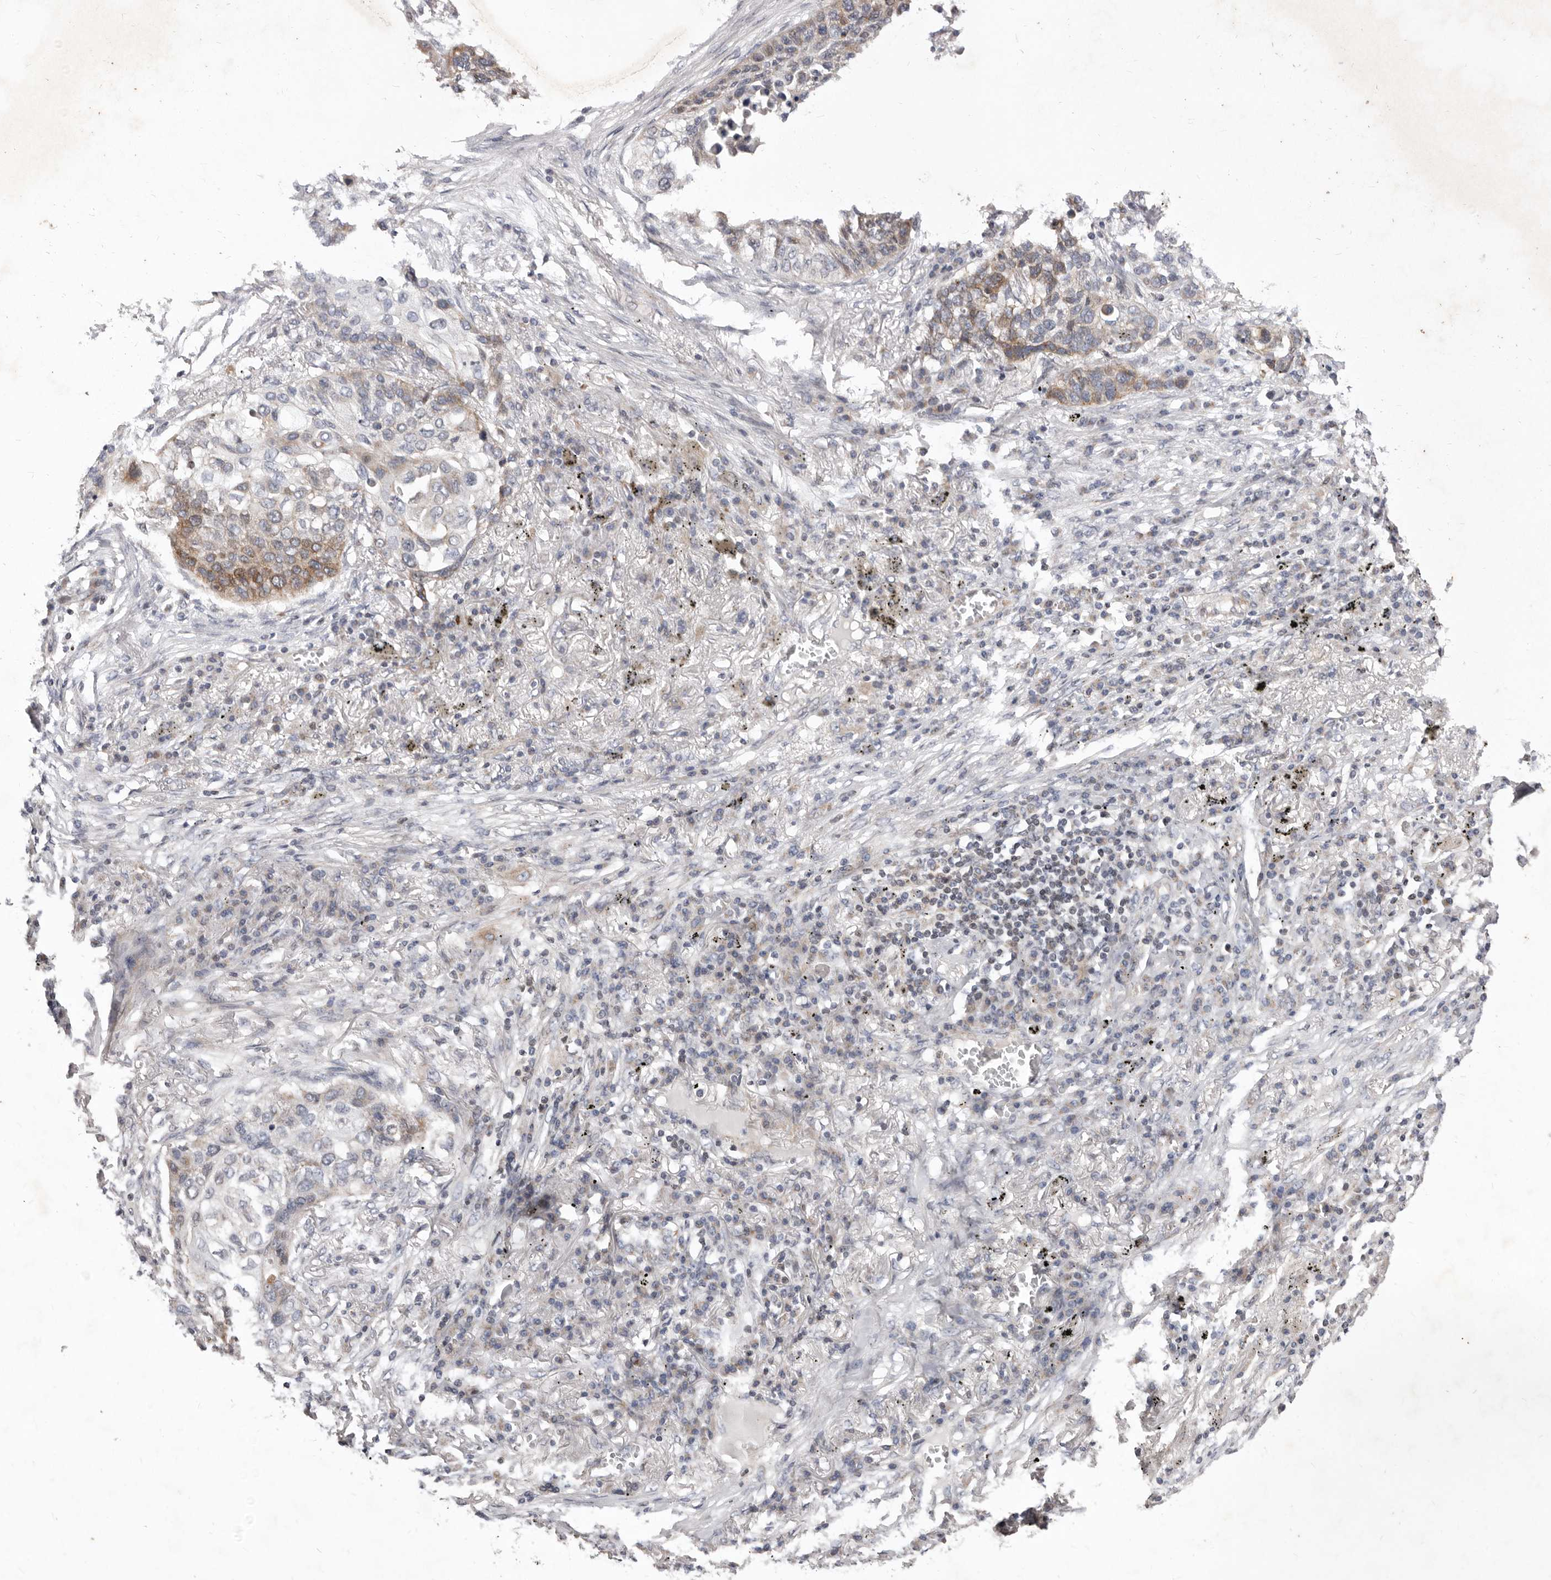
{"staining": {"intensity": "moderate", "quantity": "<25%", "location": "cytoplasmic/membranous"}, "tissue": "lung cancer", "cell_type": "Tumor cells", "image_type": "cancer", "snomed": [{"axis": "morphology", "description": "Squamous cell carcinoma, NOS"}, {"axis": "topography", "description": "Lung"}], "caption": "Lung cancer was stained to show a protein in brown. There is low levels of moderate cytoplasmic/membranous expression in approximately <25% of tumor cells.", "gene": "TIMM17B", "patient": {"sex": "female", "age": 63}}